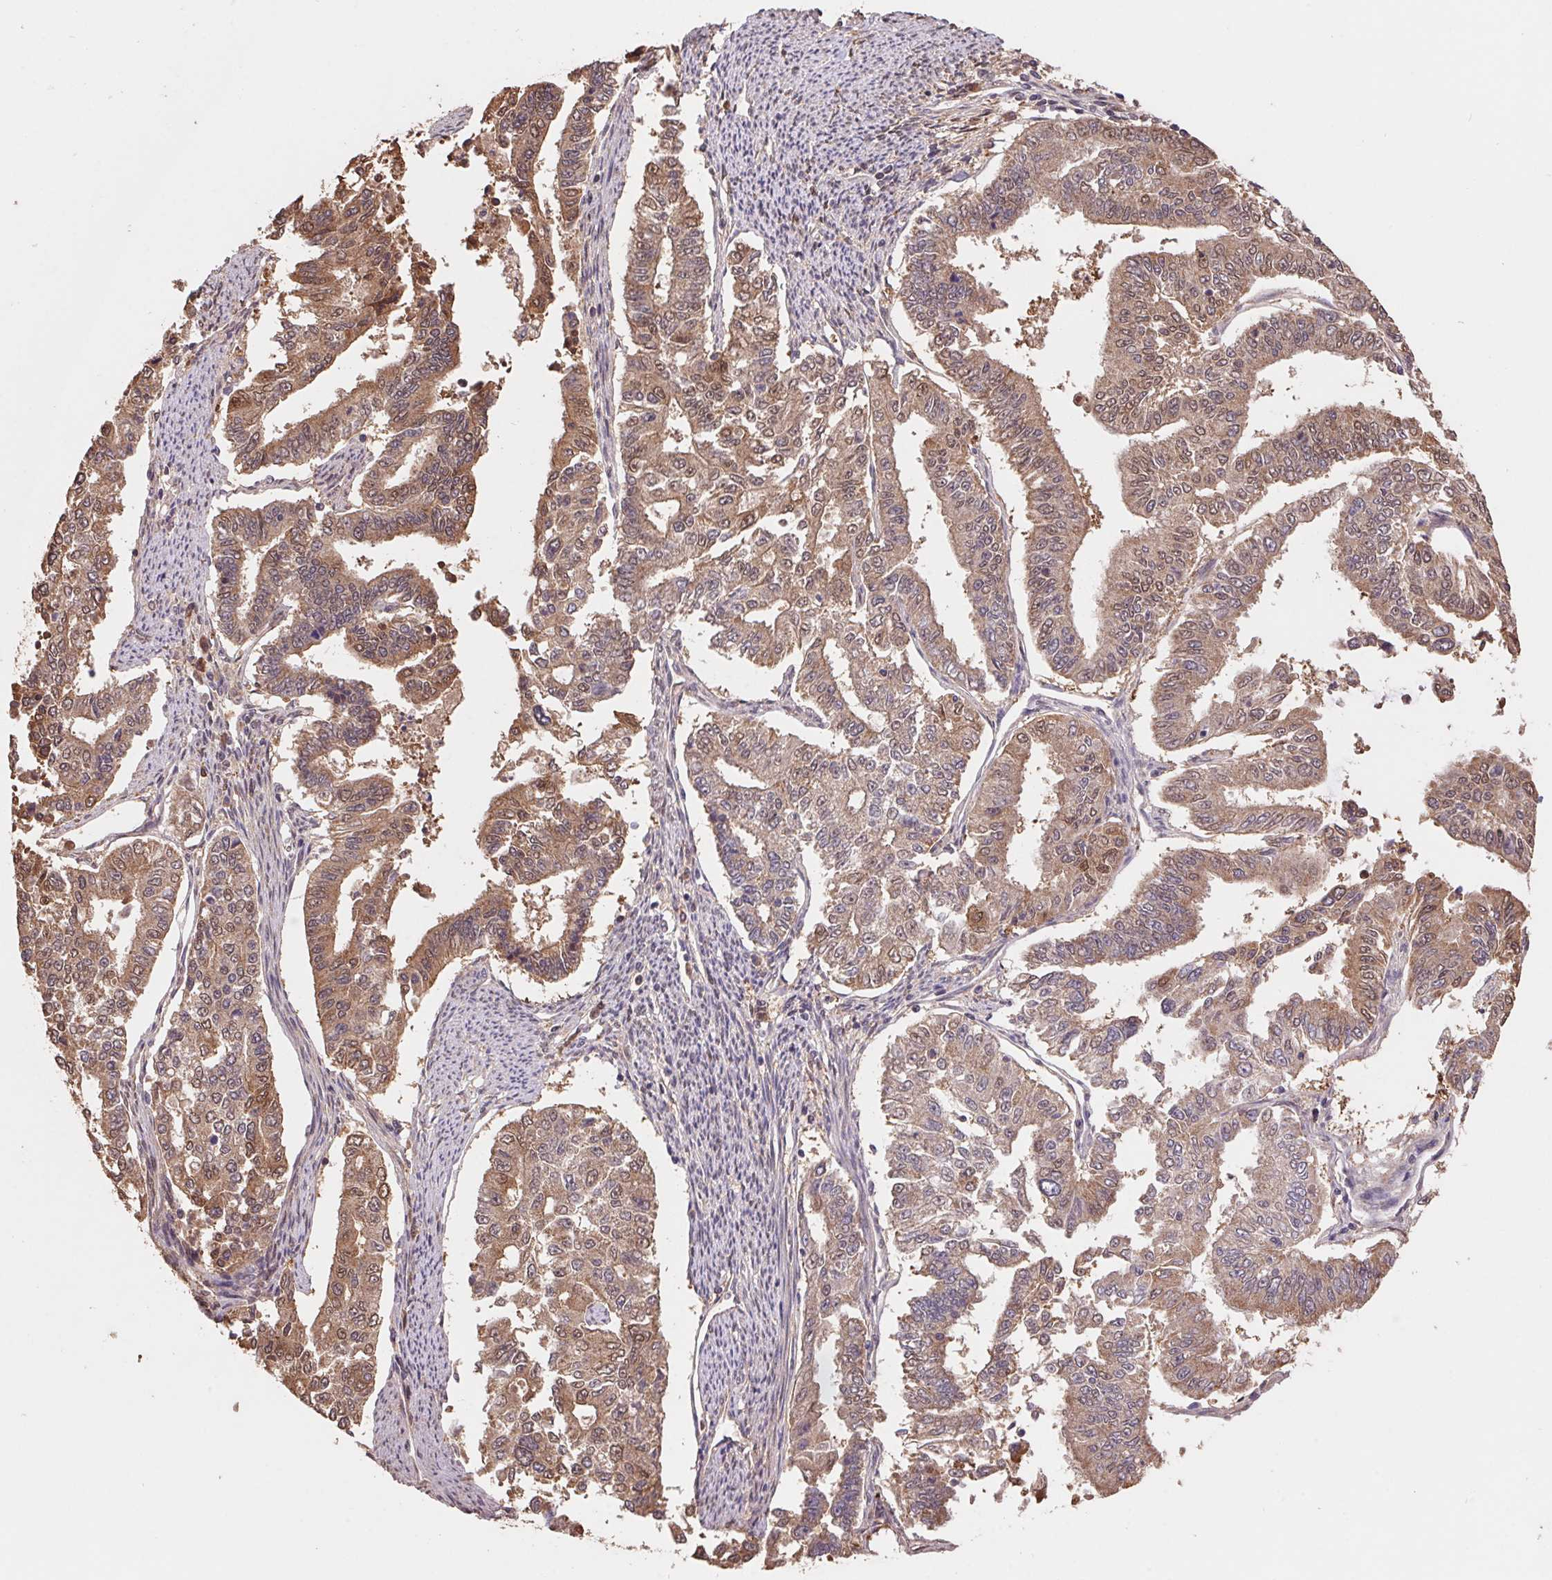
{"staining": {"intensity": "moderate", "quantity": ">75%", "location": "cytoplasmic/membranous,nuclear"}, "tissue": "endometrial cancer", "cell_type": "Tumor cells", "image_type": "cancer", "snomed": [{"axis": "morphology", "description": "Adenocarcinoma, NOS"}, {"axis": "topography", "description": "Uterus"}], "caption": "Endometrial adenocarcinoma stained with a protein marker shows moderate staining in tumor cells.", "gene": "CUTA", "patient": {"sex": "female", "age": 59}}